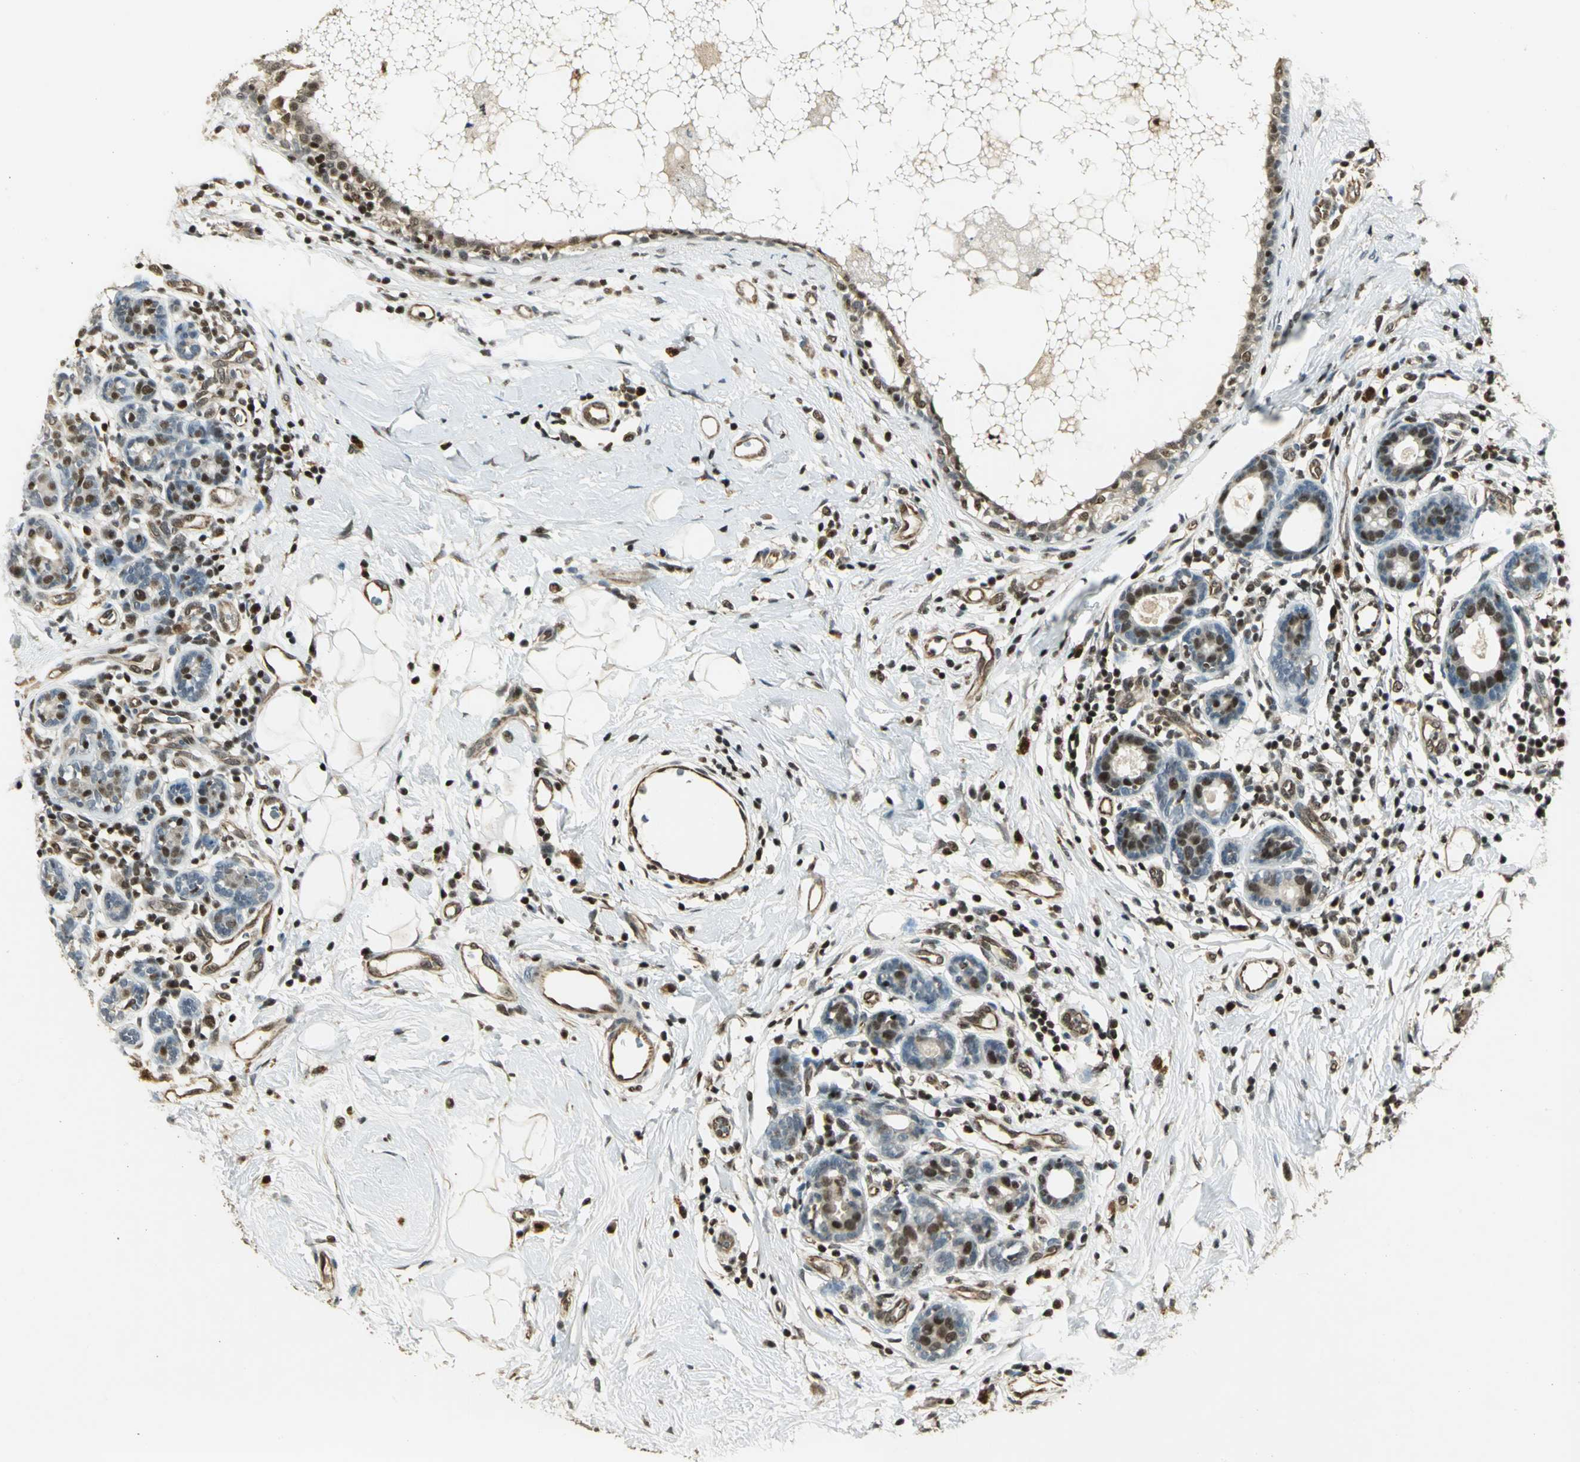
{"staining": {"intensity": "strong", "quantity": "25%-75%", "location": "nuclear"}, "tissue": "breast cancer", "cell_type": "Tumor cells", "image_type": "cancer", "snomed": [{"axis": "morphology", "description": "Duct carcinoma"}, {"axis": "topography", "description": "Breast"}], "caption": "Tumor cells reveal high levels of strong nuclear expression in approximately 25%-75% of cells in human breast cancer.", "gene": "ELF1", "patient": {"sex": "female", "age": 40}}